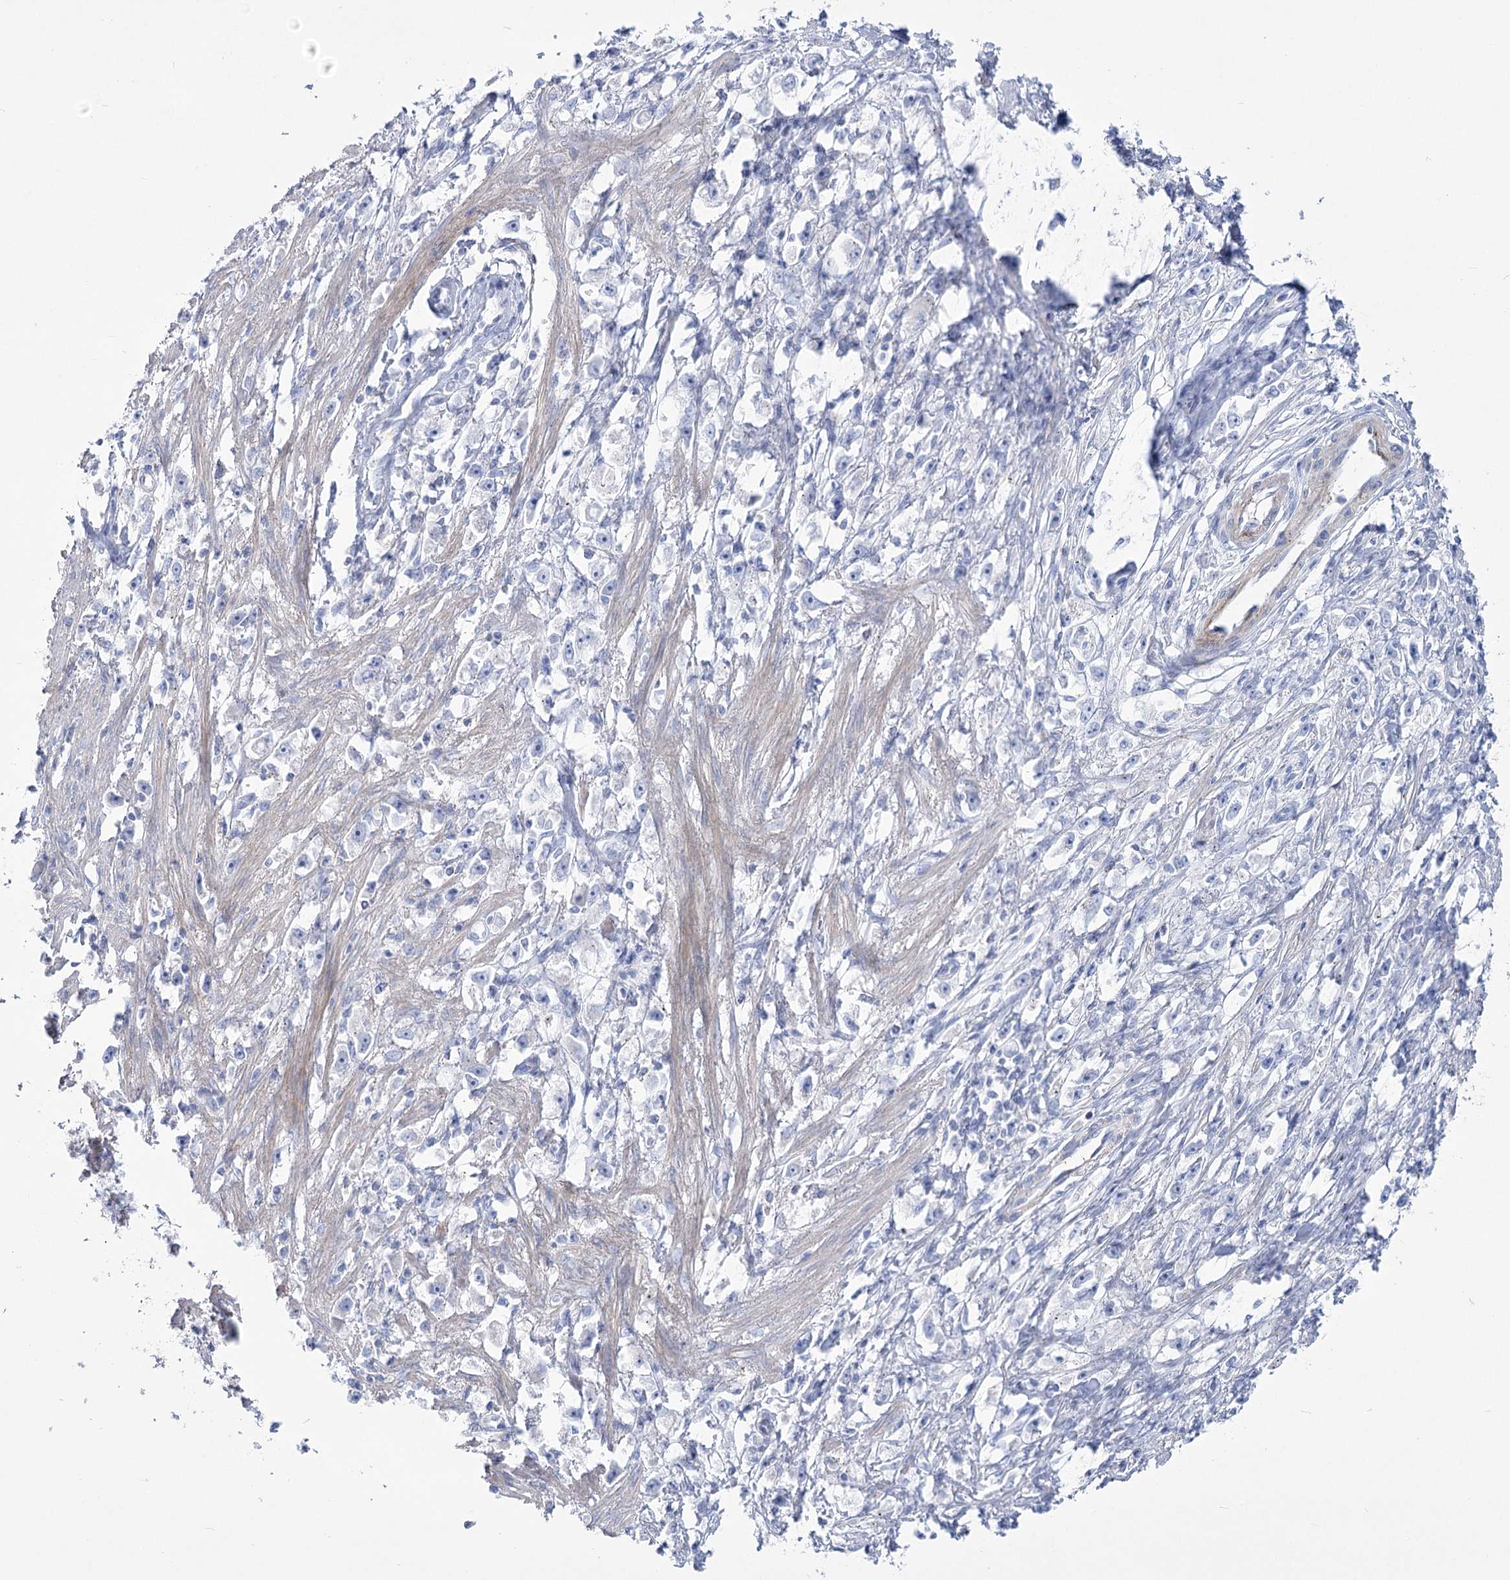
{"staining": {"intensity": "negative", "quantity": "none", "location": "none"}, "tissue": "stomach cancer", "cell_type": "Tumor cells", "image_type": "cancer", "snomed": [{"axis": "morphology", "description": "Adenocarcinoma, NOS"}, {"axis": "topography", "description": "Stomach"}], "caption": "Human adenocarcinoma (stomach) stained for a protein using IHC reveals no staining in tumor cells.", "gene": "PCDHA1", "patient": {"sex": "female", "age": 59}}